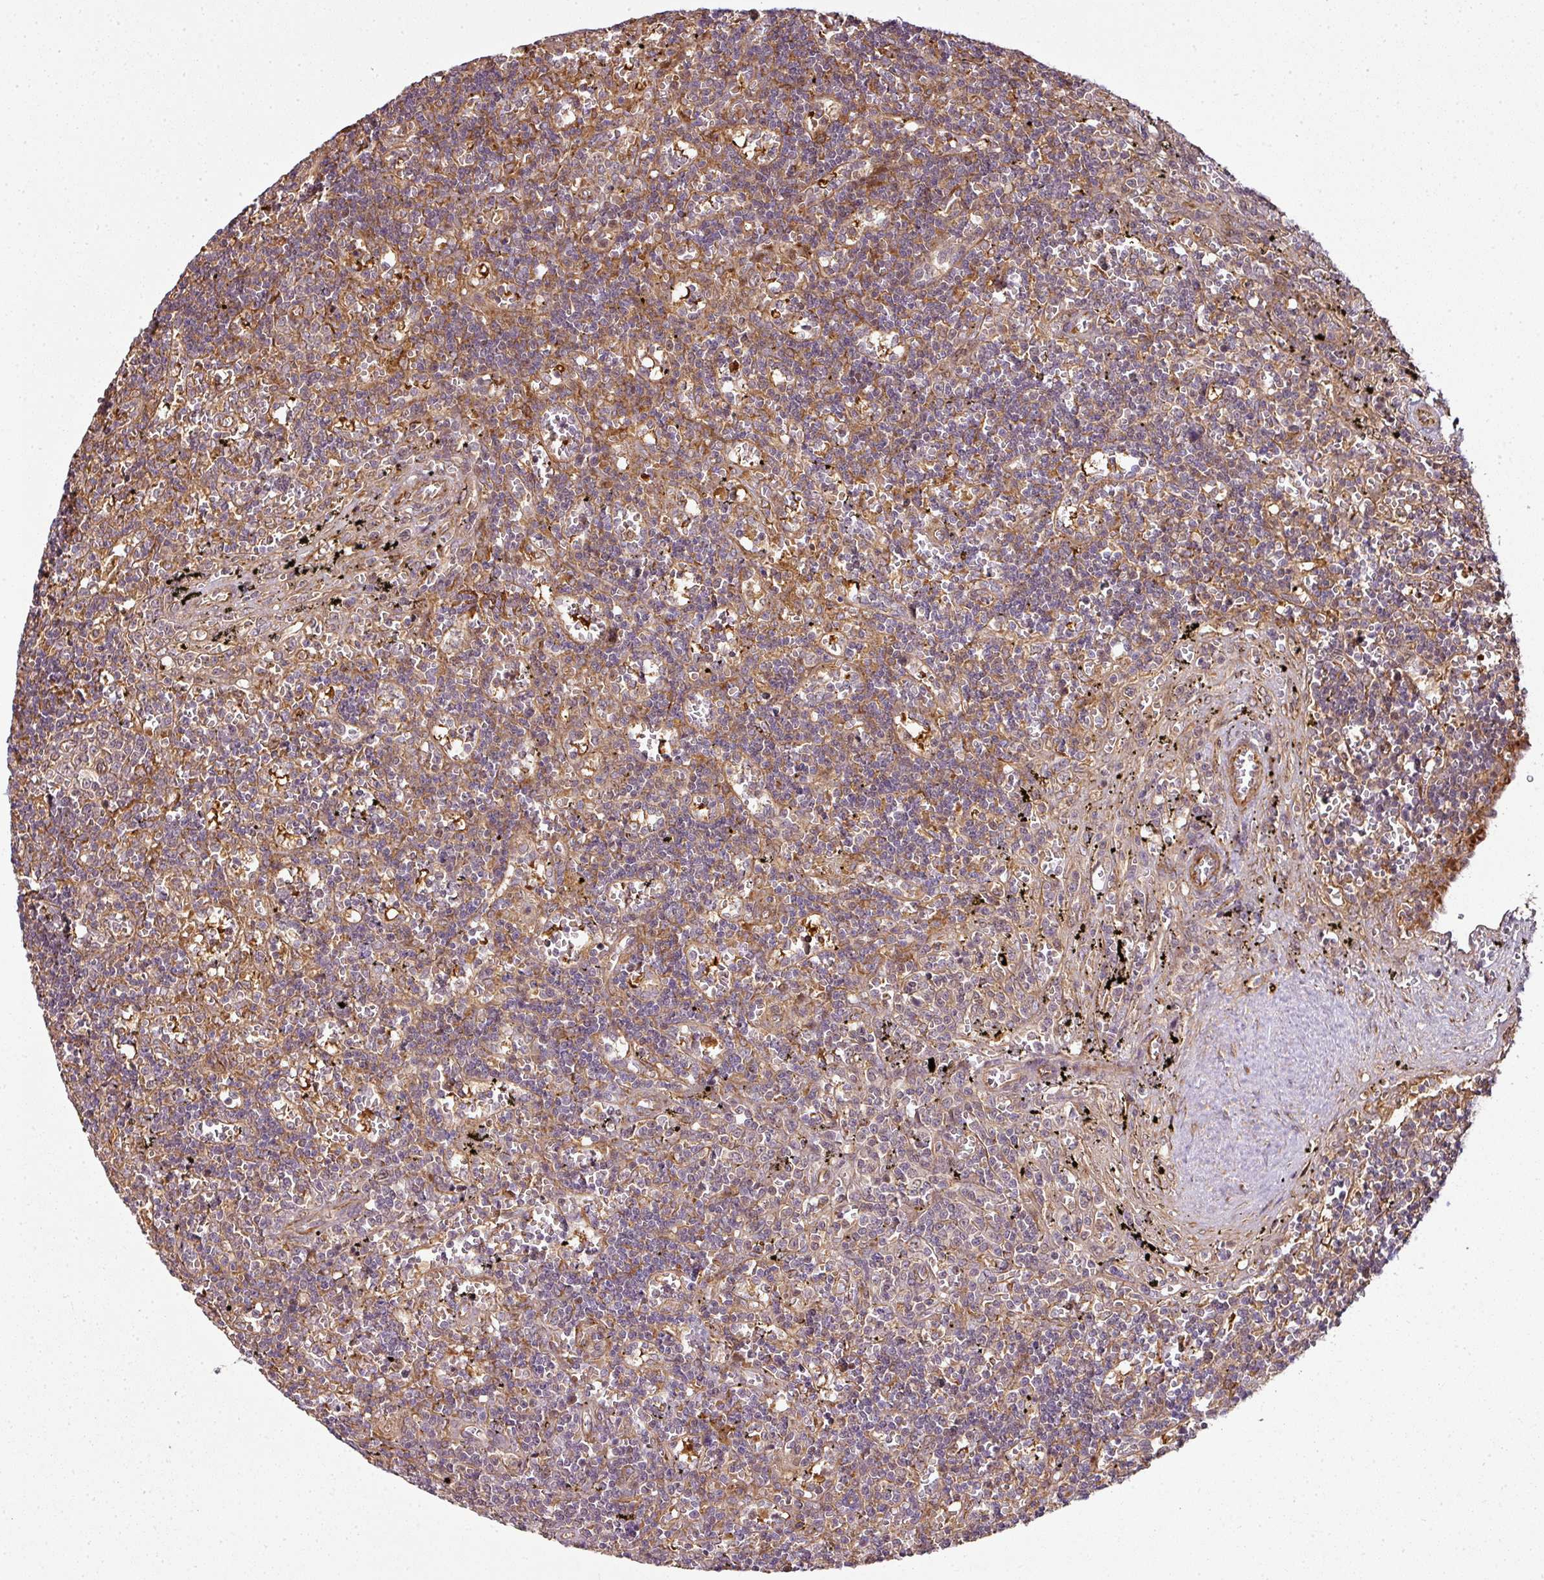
{"staining": {"intensity": "weak", "quantity": "<25%", "location": "cytoplasmic/membranous"}, "tissue": "lymphoma", "cell_type": "Tumor cells", "image_type": "cancer", "snomed": [{"axis": "morphology", "description": "Malignant lymphoma, non-Hodgkin's type, Low grade"}, {"axis": "topography", "description": "Spleen"}], "caption": "Immunohistochemistry photomicrograph of lymphoma stained for a protein (brown), which shows no positivity in tumor cells.", "gene": "ATAT1", "patient": {"sex": "male", "age": 60}}